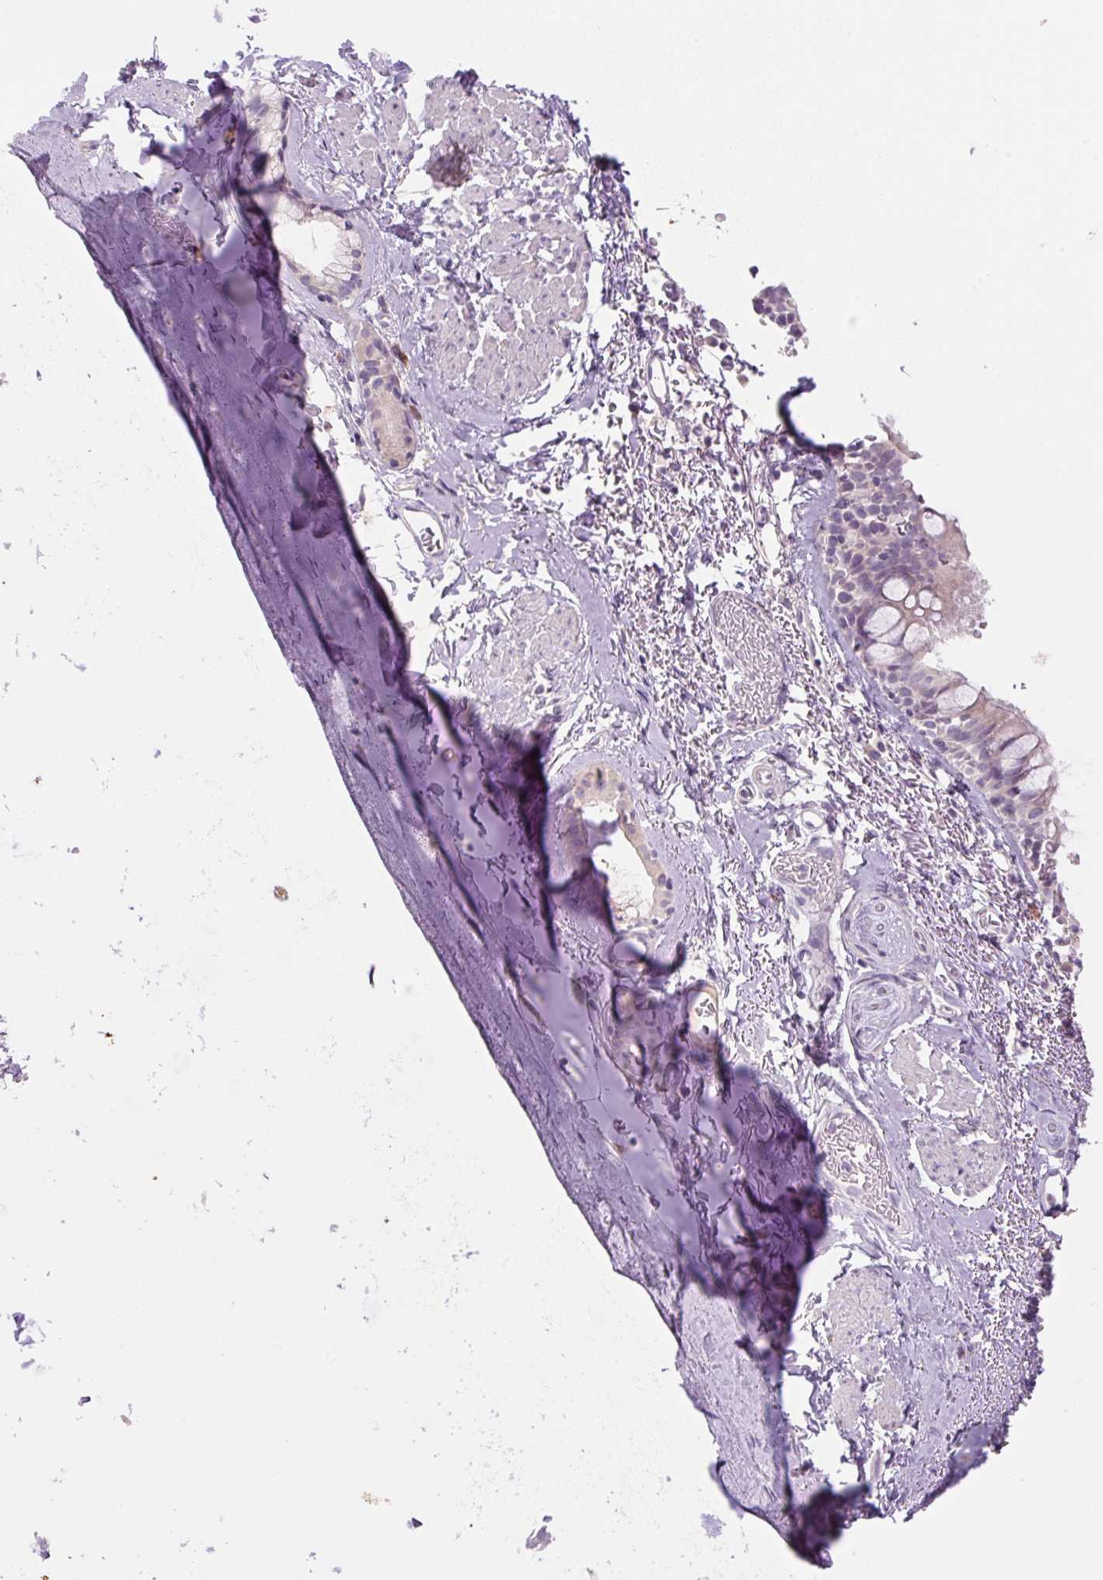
{"staining": {"intensity": "negative", "quantity": "none", "location": "none"}, "tissue": "bronchus", "cell_type": "Respiratory epithelial cells", "image_type": "normal", "snomed": [{"axis": "morphology", "description": "Normal tissue, NOS"}, {"axis": "topography", "description": "Bronchus"}], "caption": "This histopathology image is of normal bronchus stained with IHC to label a protein in brown with the nuclei are counter-stained blue. There is no expression in respiratory epithelial cells. Brightfield microscopy of IHC stained with DAB (3,3'-diaminobenzidine) (brown) and hematoxylin (blue), captured at high magnification.", "gene": "TMEM100", "patient": {"sex": "male", "age": 67}}